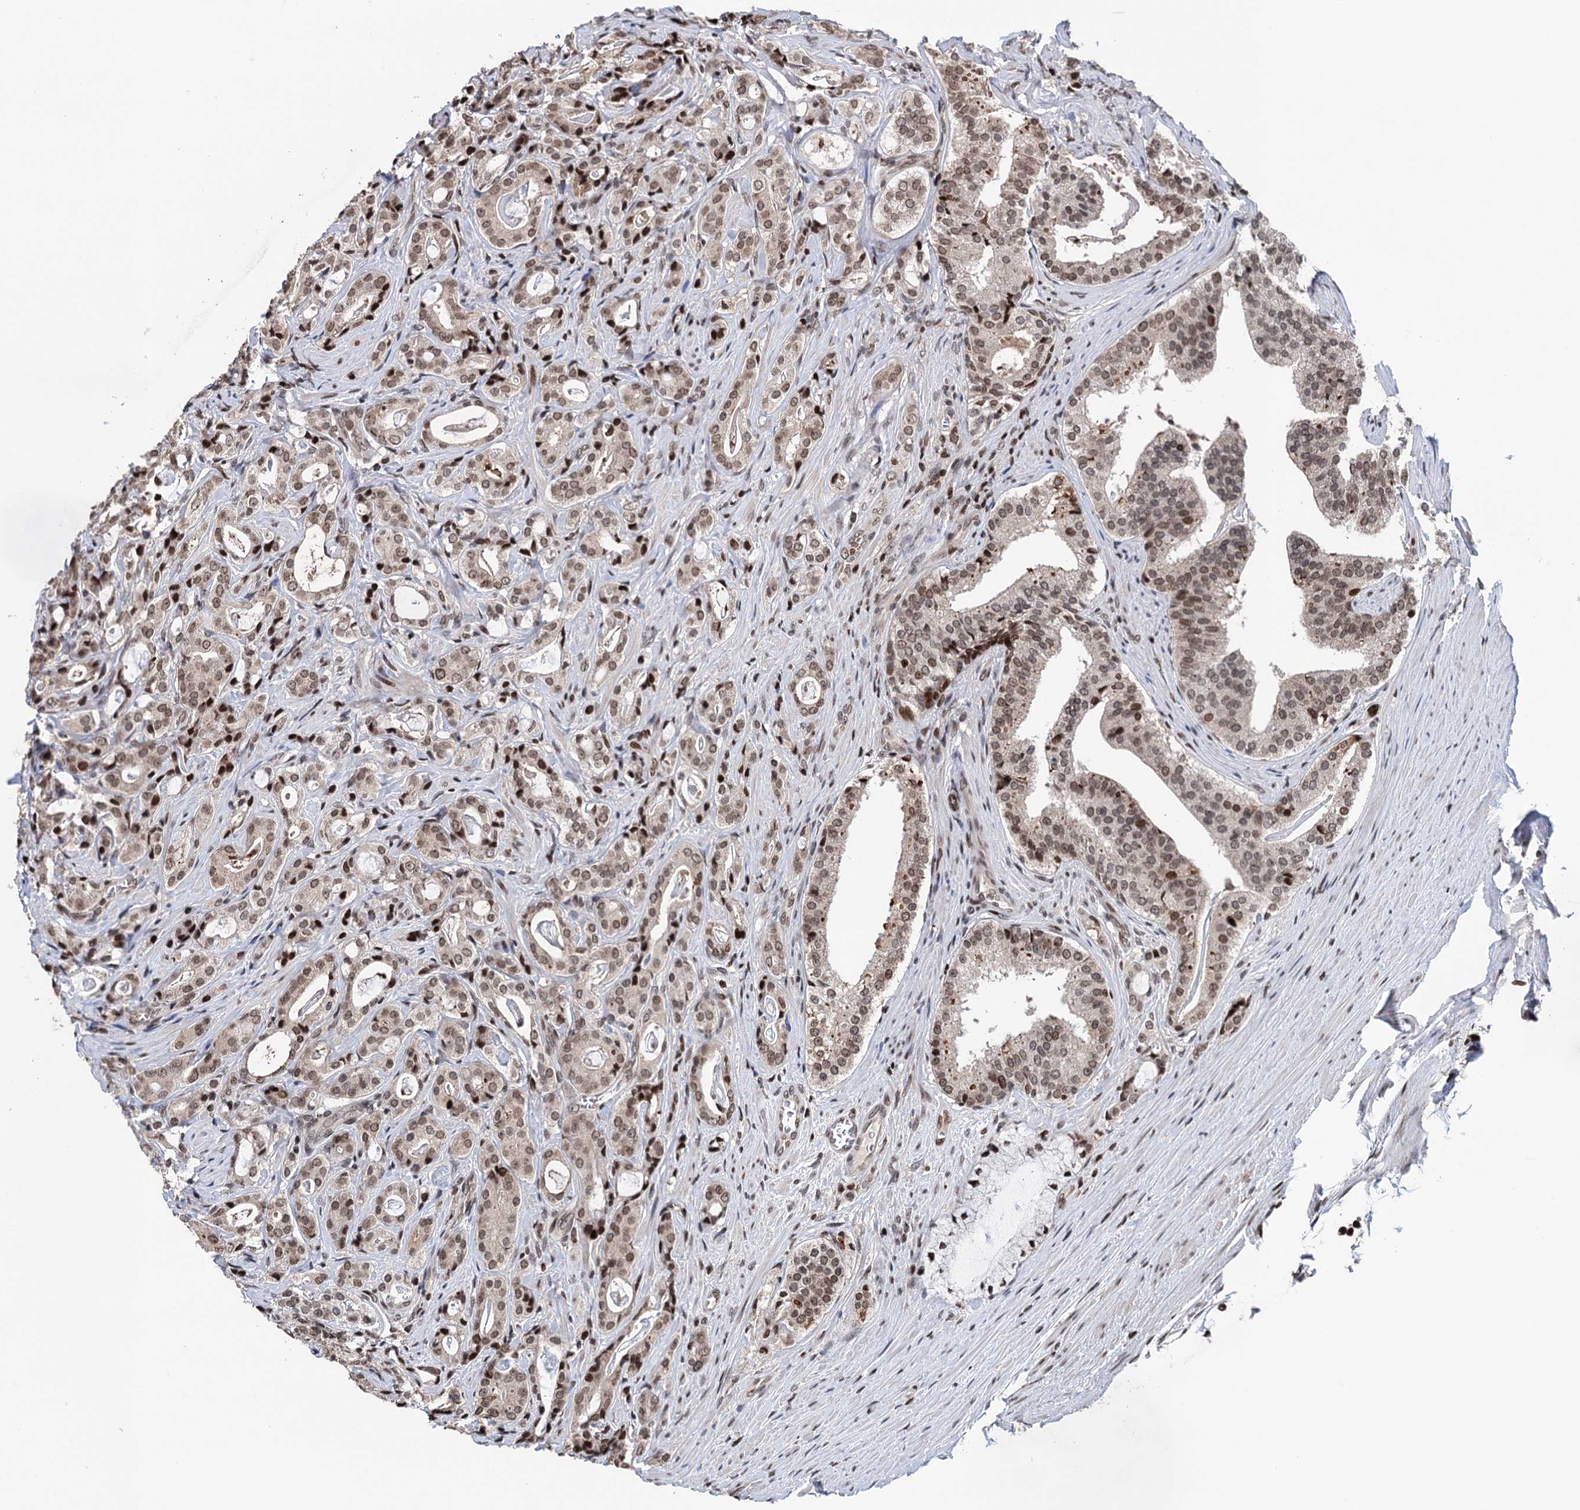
{"staining": {"intensity": "moderate", "quantity": ">75%", "location": "nuclear"}, "tissue": "prostate cancer", "cell_type": "Tumor cells", "image_type": "cancer", "snomed": [{"axis": "morphology", "description": "Adenocarcinoma, High grade"}, {"axis": "topography", "description": "Prostate"}], "caption": "Brown immunohistochemical staining in prostate cancer displays moderate nuclear positivity in about >75% of tumor cells.", "gene": "CCDC77", "patient": {"sex": "male", "age": 63}}